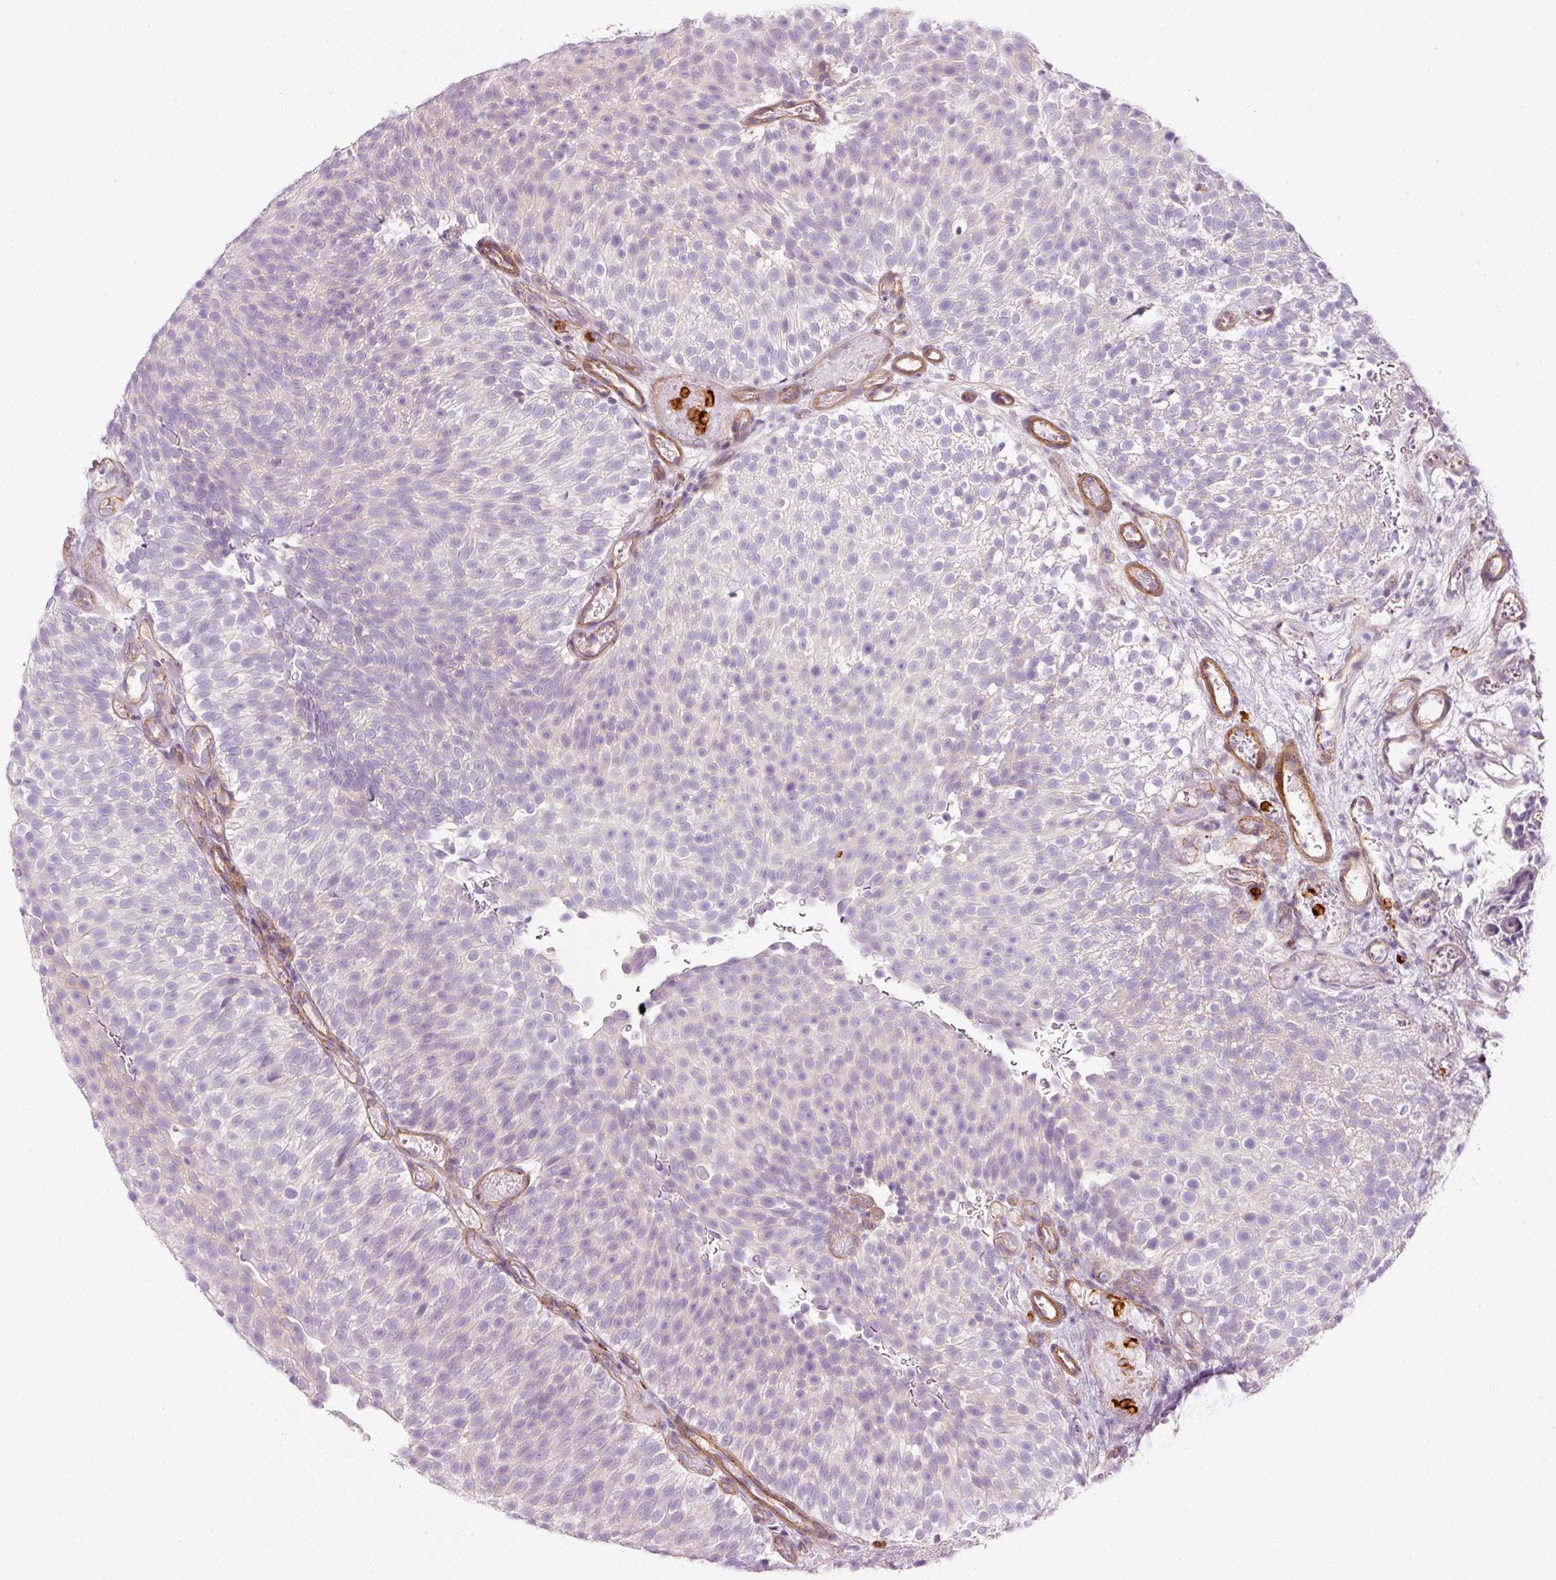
{"staining": {"intensity": "negative", "quantity": "none", "location": "none"}, "tissue": "urothelial cancer", "cell_type": "Tumor cells", "image_type": "cancer", "snomed": [{"axis": "morphology", "description": "Urothelial carcinoma, Low grade"}, {"axis": "topography", "description": "Urinary bladder"}], "caption": "This is an immunohistochemistry (IHC) photomicrograph of human urothelial carcinoma (low-grade). There is no expression in tumor cells.", "gene": "MAP3K3", "patient": {"sex": "male", "age": 78}}